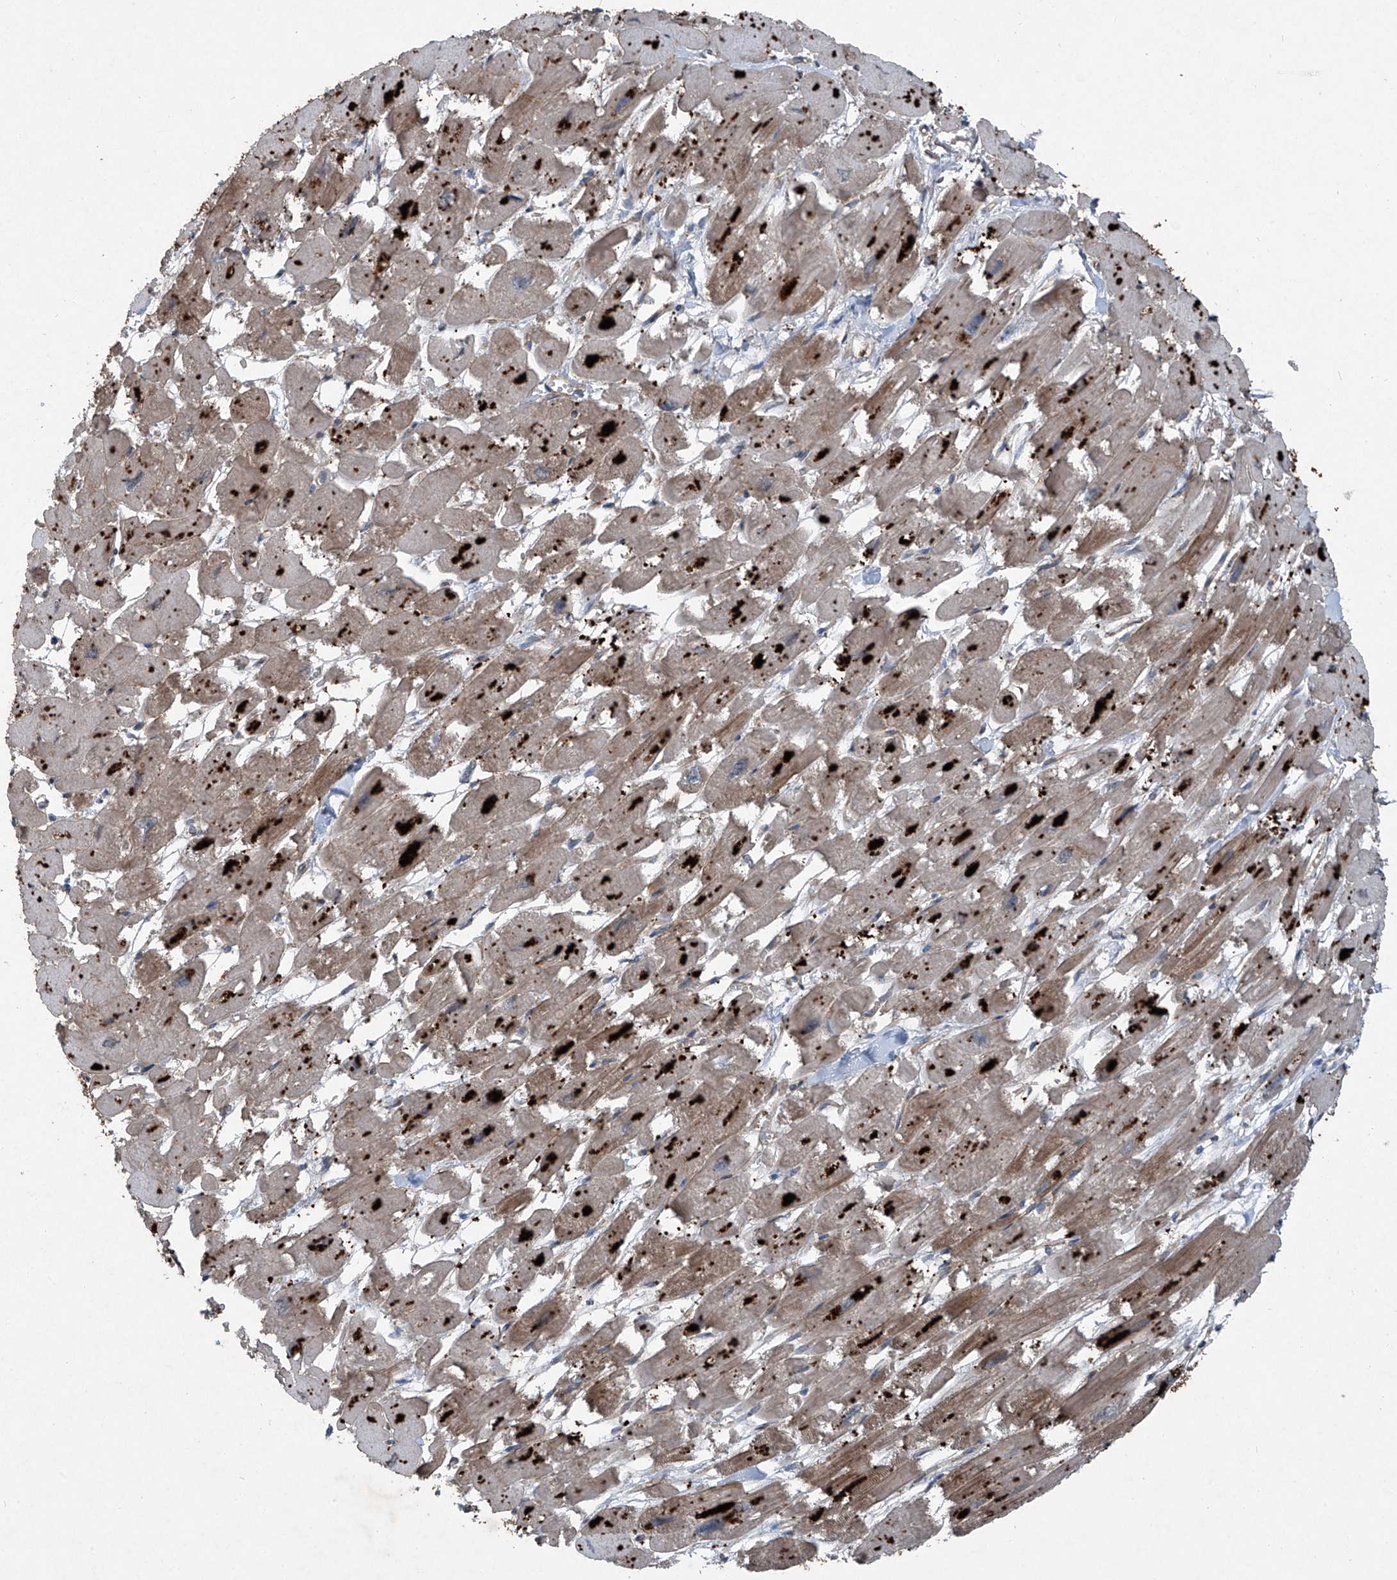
{"staining": {"intensity": "weak", "quantity": "25%-75%", "location": "cytoplasmic/membranous"}, "tissue": "heart muscle", "cell_type": "Cardiomyocytes", "image_type": "normal", "snomed": [{"axis": "morphology", "description": "Normal tissue, NOS"}, {"axis": "topography", "description": "Heart"}], "caption": "Cardiomyocytes show low levels of weak cytoplasmic/membranous positivity in about 25%-75% of cells in normal heart muscle.", "gene": "FOXRED2", "patient": {"sex": "male", "age": 54}}